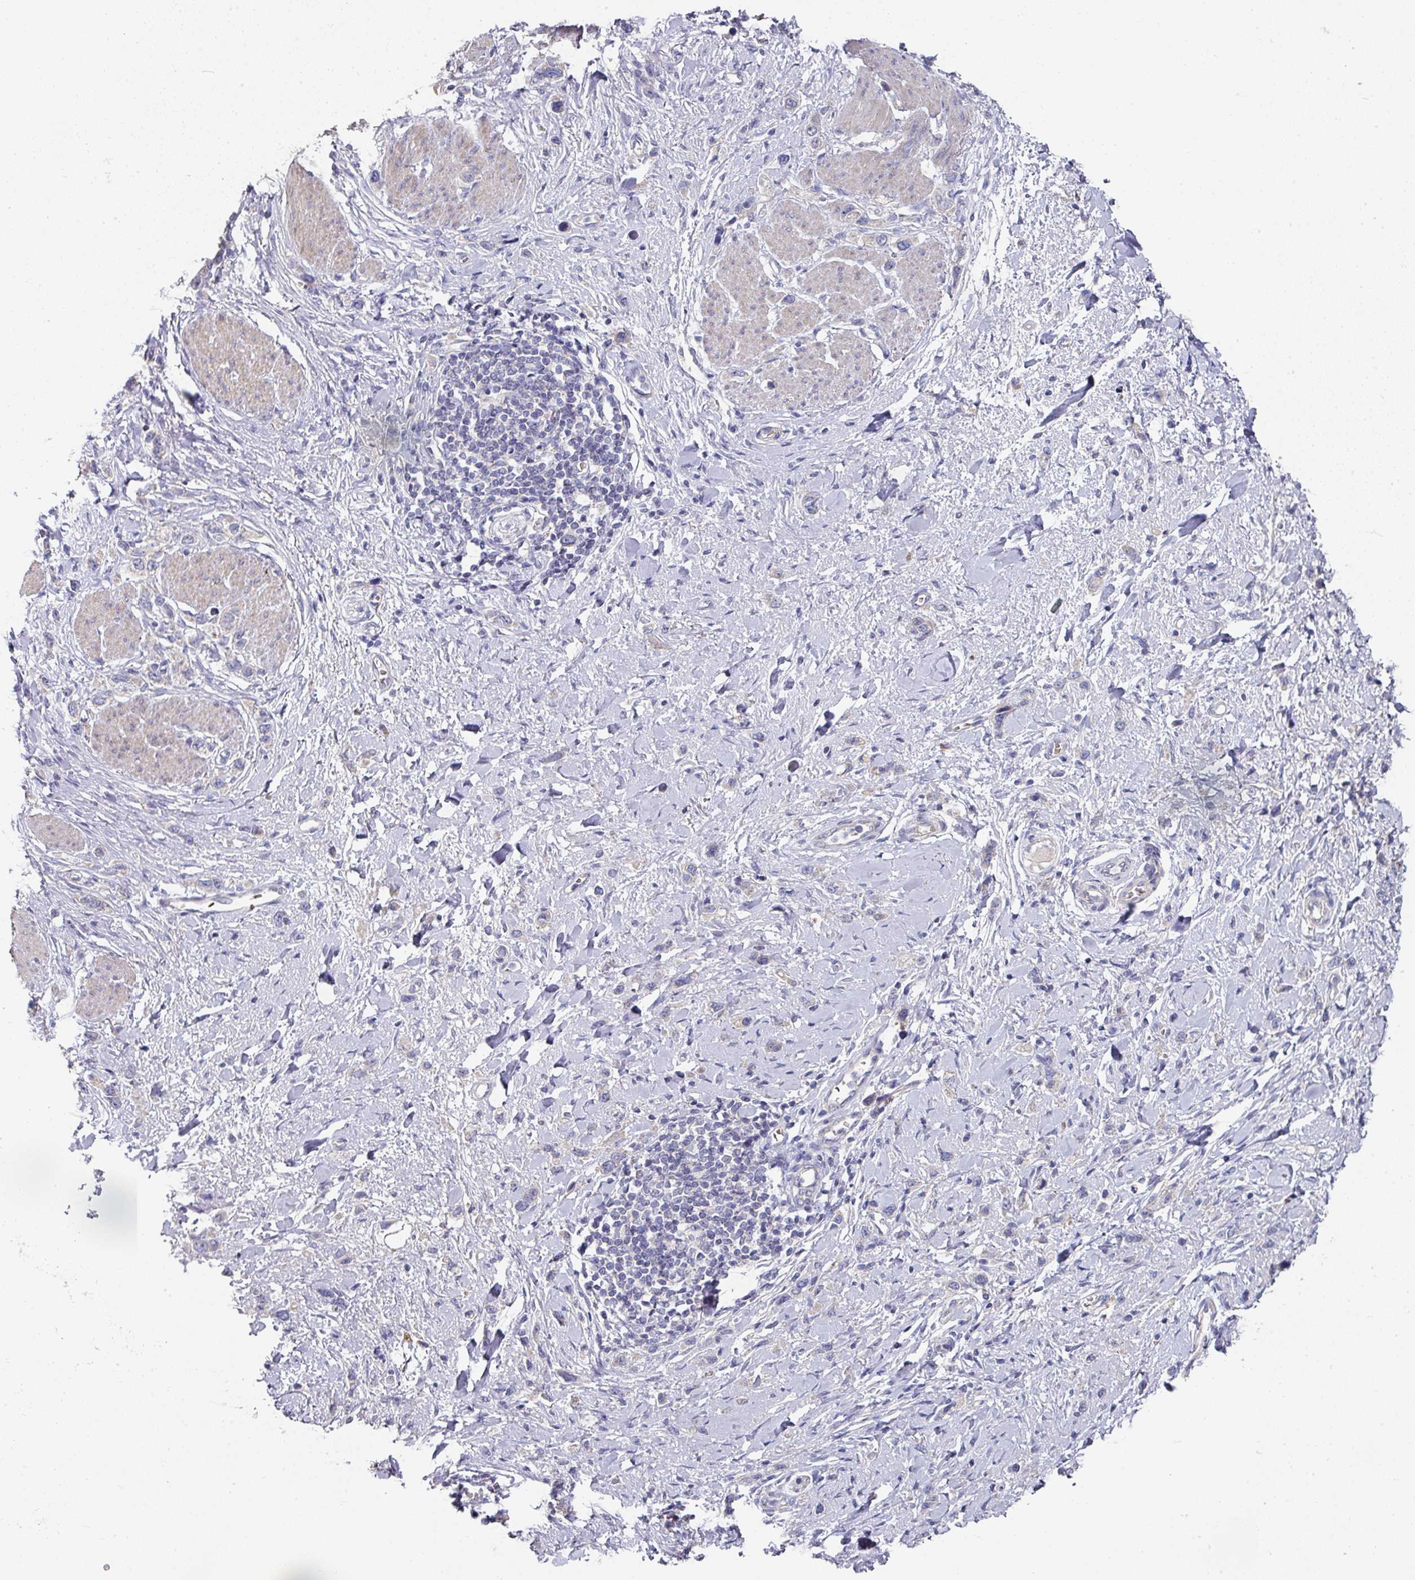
{"staining": {"intensity": "negative", "quantity": "none", "location": "none"}, "tissue": "stomach cancer", "cell_type": "Tumor cells", "image_type": "cancer", "snomed": [{"axis": "morphology", "description": "Adenocarcinoma, NOS"}, {"axis": "topography", "description": "Stomach"}], "caption": "The image demonstrates no staining of tumor cells in stomach cancer.", "gene": "PYROXD2", "patient": {"sex": "female", "age": 65}}